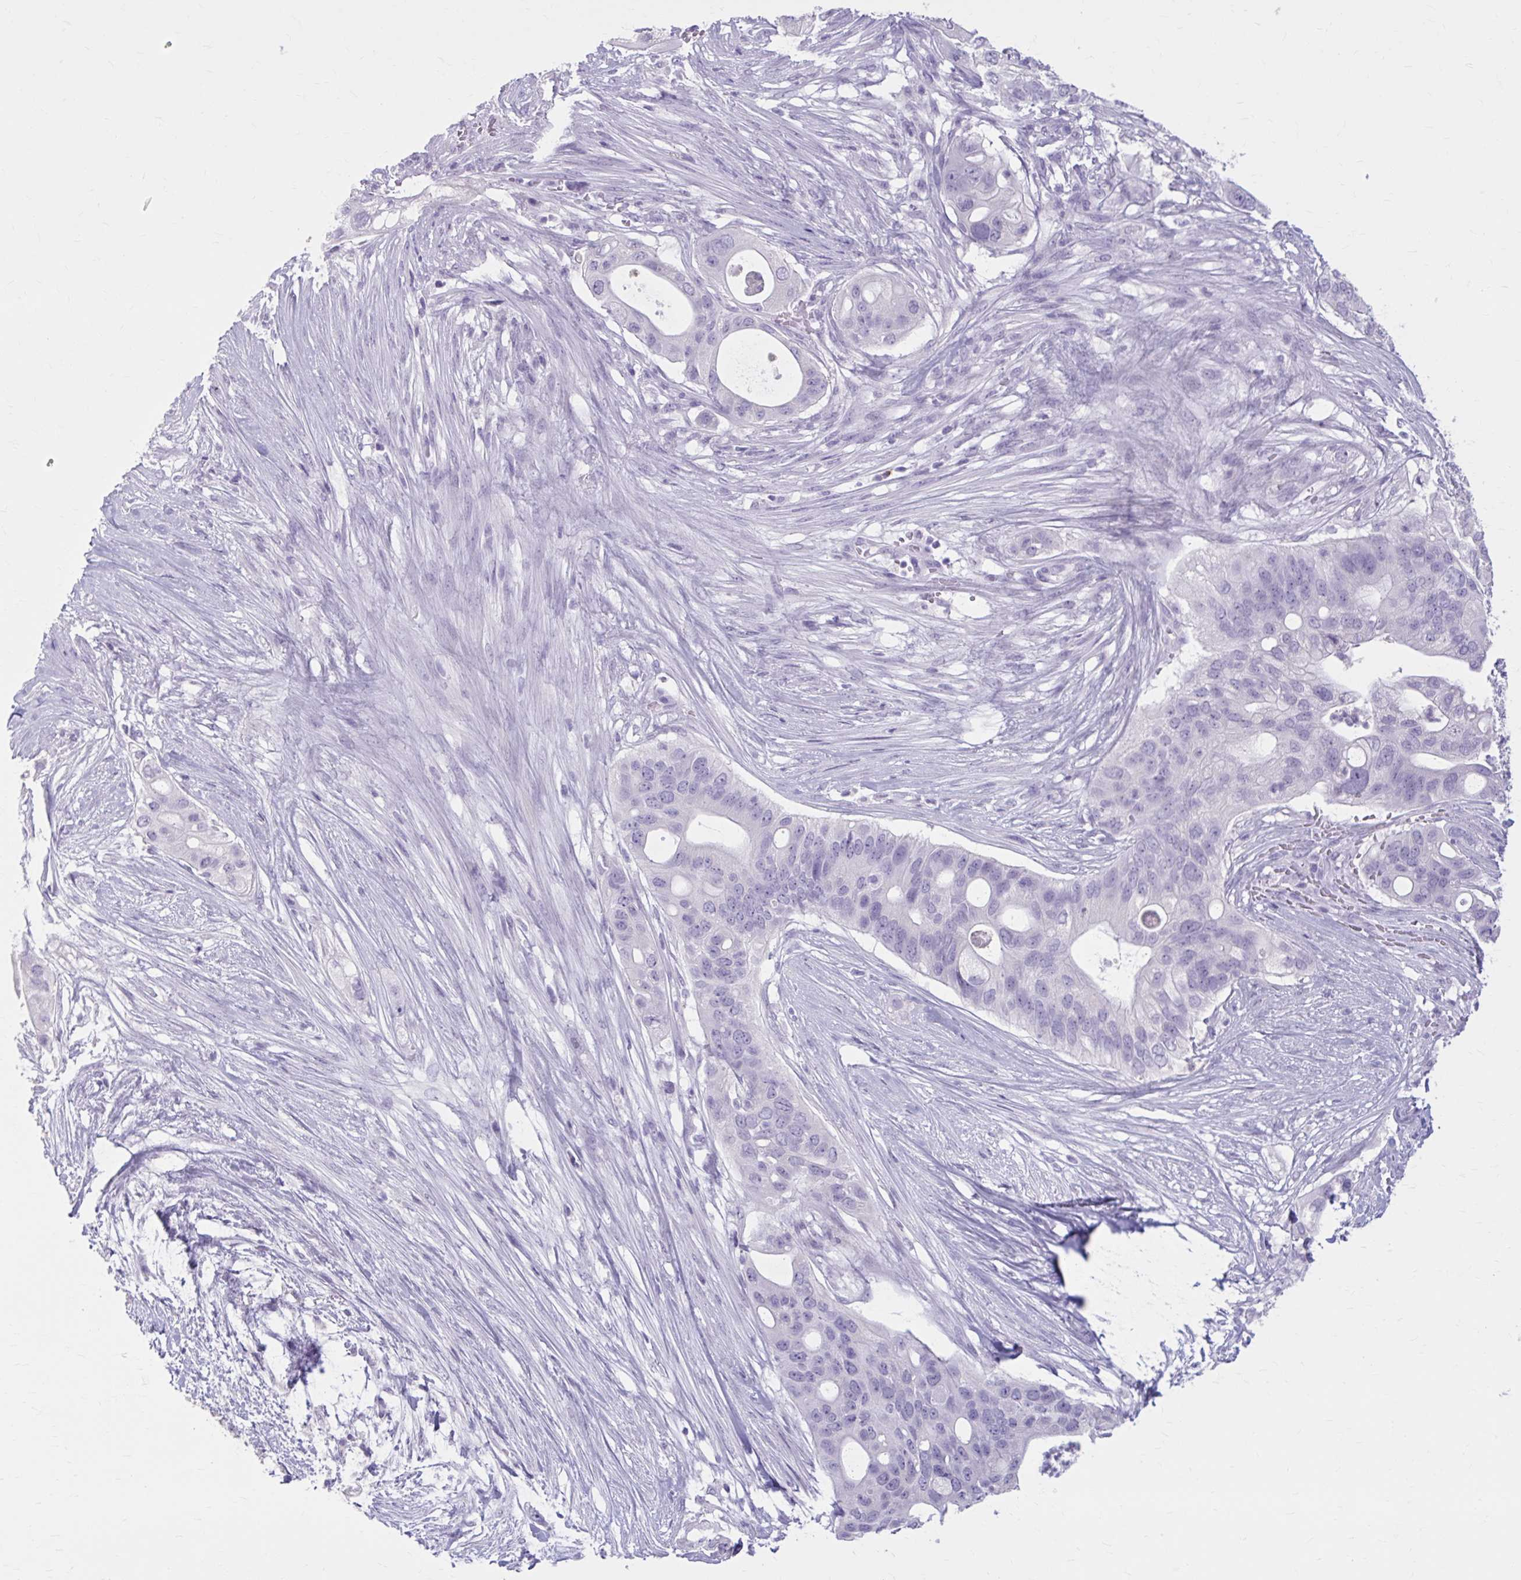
{"staining": {"intensity": "negative", "quantity": "none", "location": "none"}, "tissue": "pancreatic cancer", "cell_type": "Tumor cells", "image_type": "cancer", "snomed": [{"axis": "morphology", "description": "Adenocarcinoma, NOS"}, {"axis": "topography", "description": "Pancreas"}], "caption": "High power microscopy photomicrograph of an immunohistochemistry photomicrograph of pancreatic cancer (adenocarcinoma), revealing no significant positivity in tumor cells.", "gene": "OR4B1", "patient": {"sex": "female", "age": 72}}